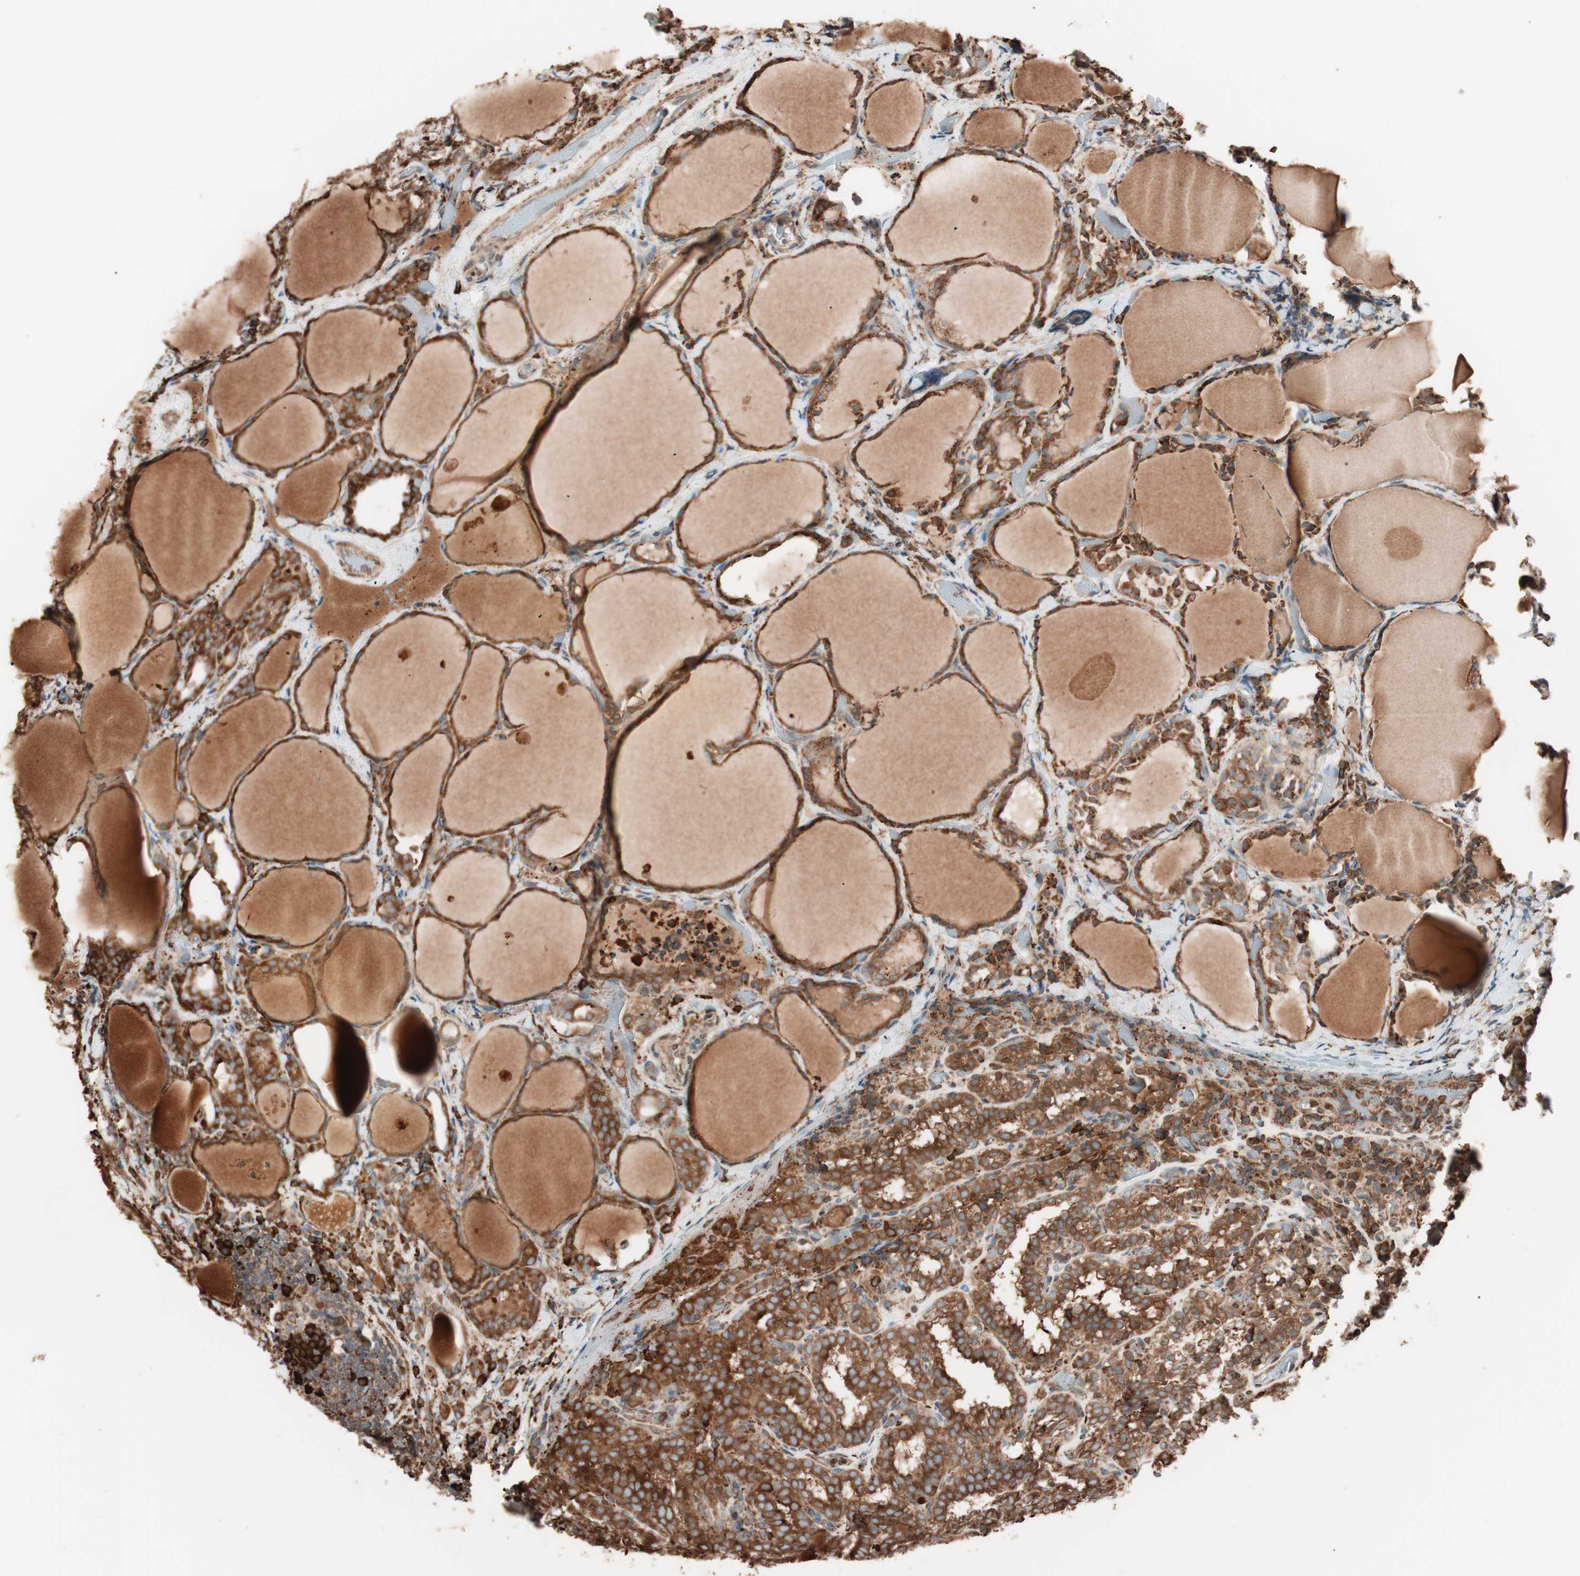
{"staining": {"intensity": "strong", "quantity": ">75%", "location": "cytoplasmic/membranous"}, "tissue": "thyroid cancer", "cell_type": "Tumor cells", "image_type": "cancer", "snomed": [{"axis": "morphology", "description": "Normal tissue, NOS"}, {"axis": "morphology", "description": "Papillary adenocarcinoma, NOS"}, {"axis": "topography", "description": "Thyroid gland"}], "caption": "Human thyroid papillary adenocarcinoma stained with a brown dye displays strong cytoplasmic/membranous positive positivity in approximately >75% of tumor cells.", "gene": "VEGFA", "patient": {"sex": "female", "age": 30}}